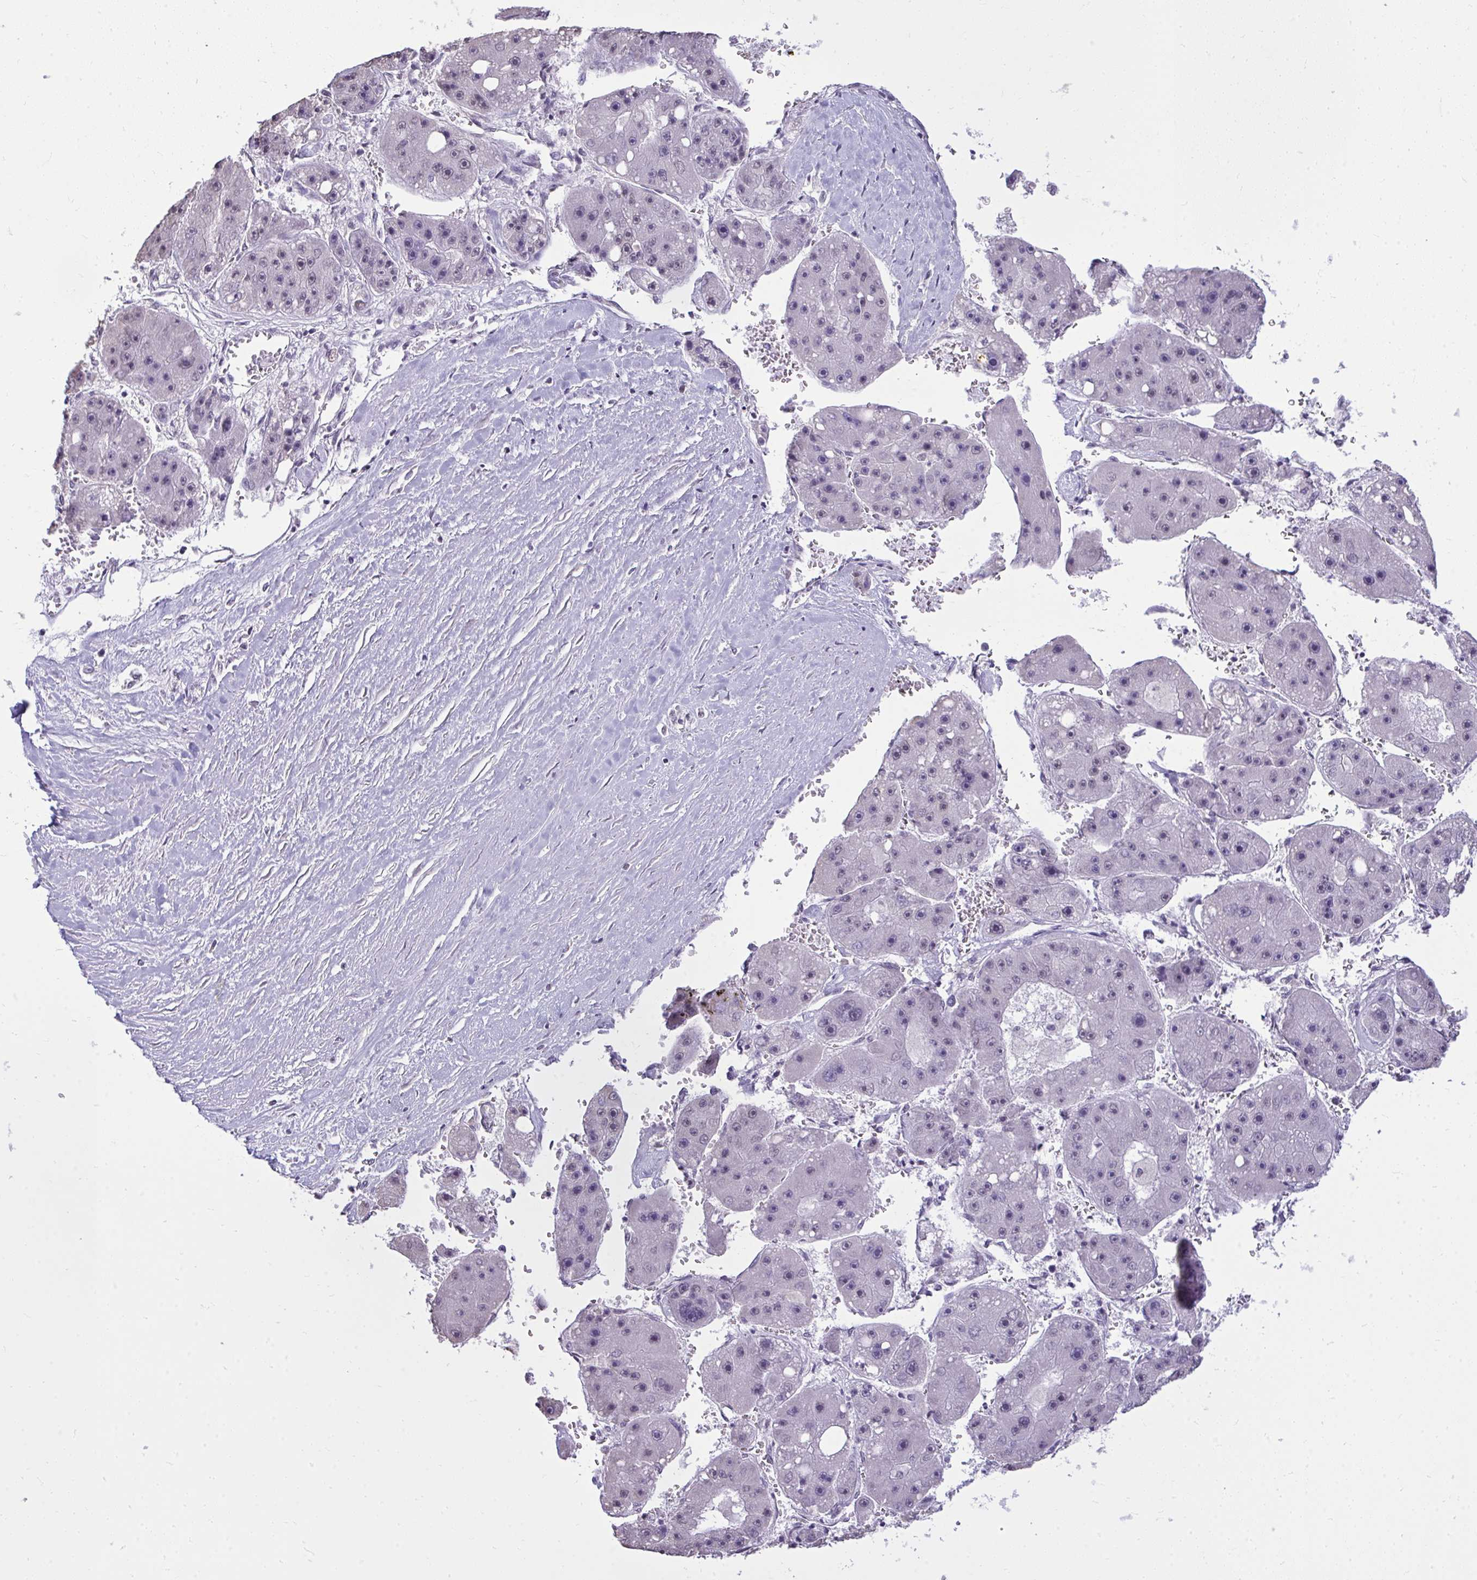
{"staining": {"intensity": "negative", "quantity": "none", "location": "none"}, "tissue": "liver cancer", "cell_type": "Tumor cells", "image_type": "cancer", "snomed": [{"axis": "morphology", "description": "Carcinoma, Hepatocellular, NOS"}, {"axis": "topography", "description": "Liver"}], "caption": "Tumor cells are negative for brown protein staining in liver cancer (hepatocellular carcinoma).", "gene": "NPPA", "patient": {"sex": "female", "age": 61}}